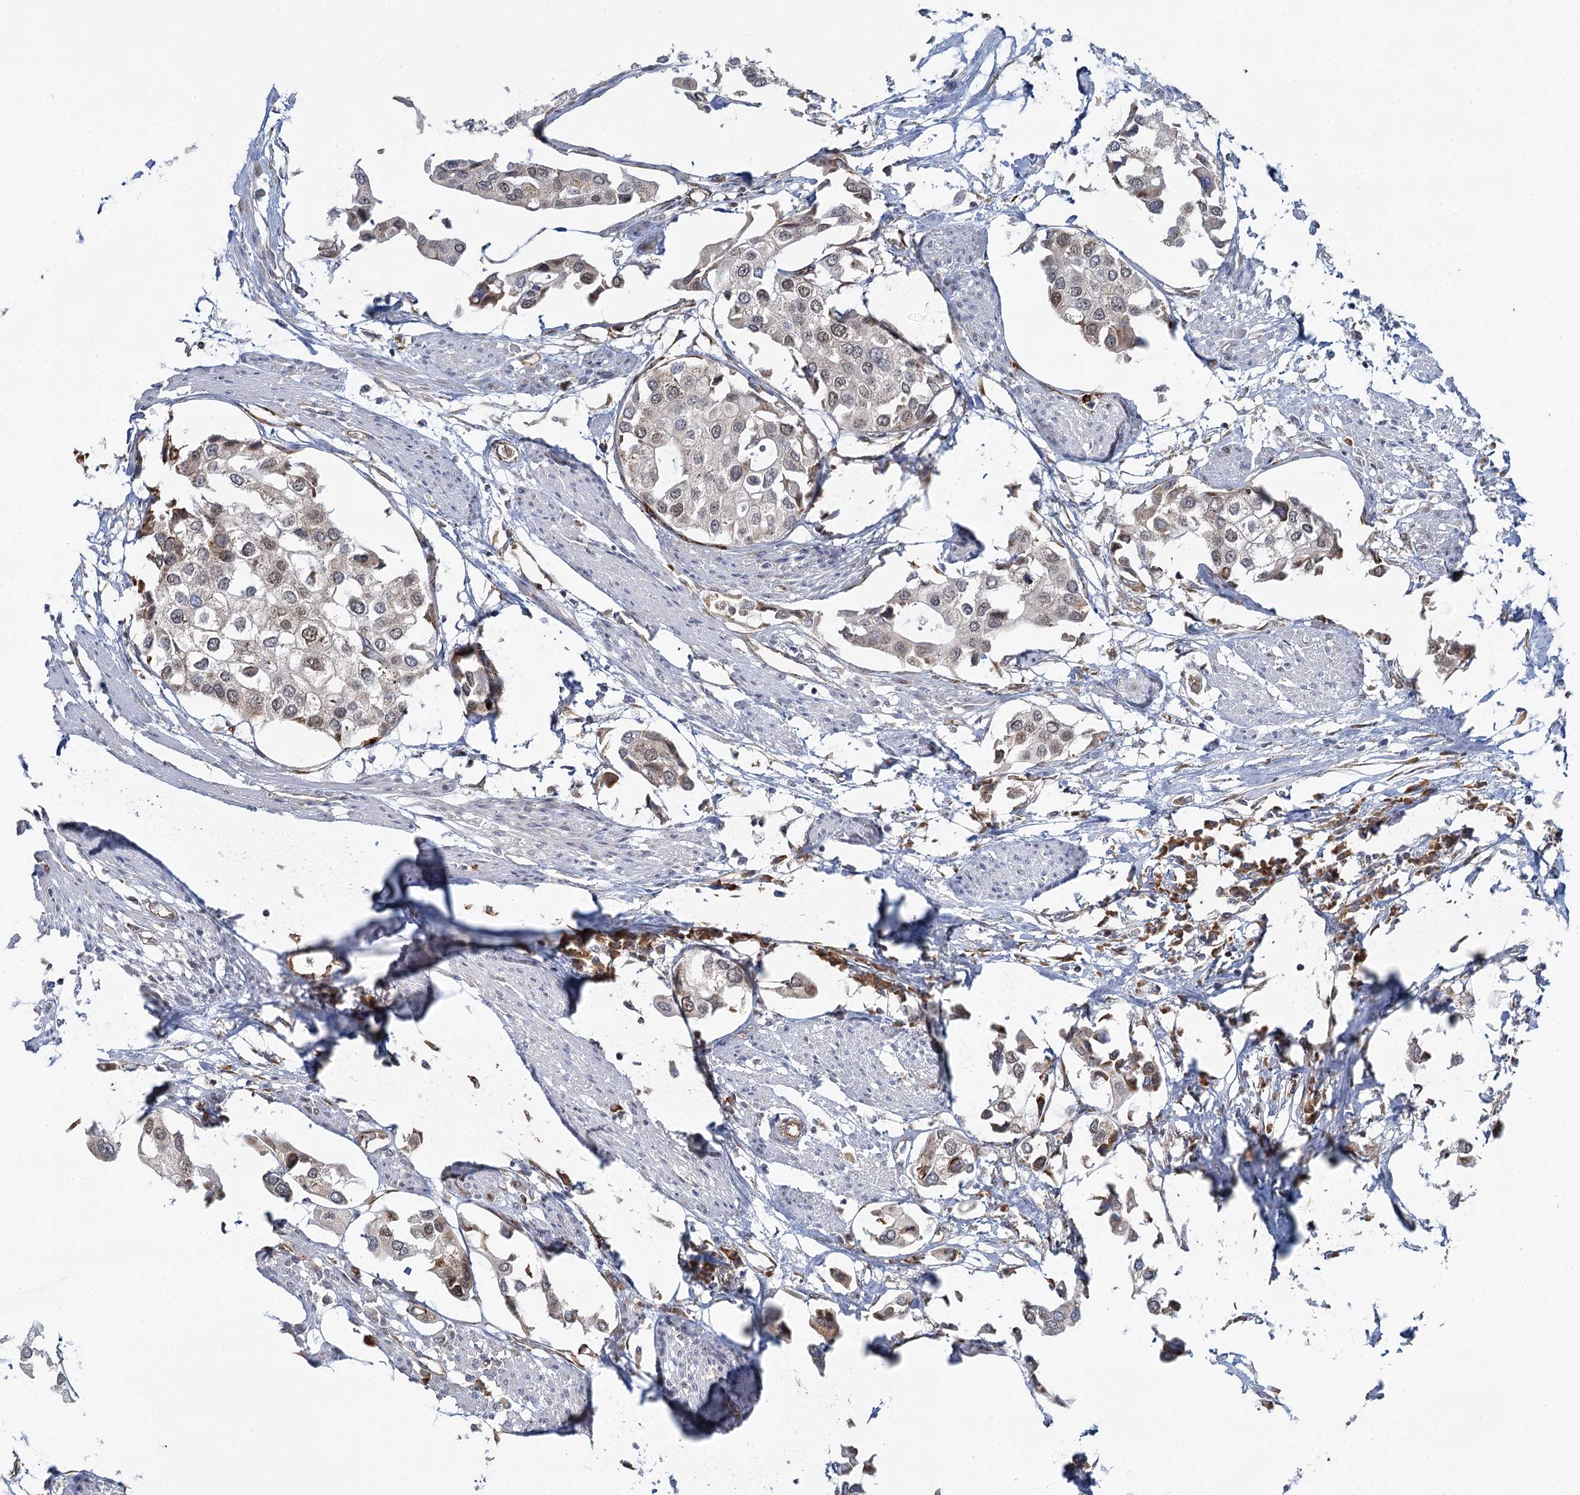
{"staining": {"intensity": "moderate", "quantity": "25%-75%", "location": "nuclear"}, "tissue": "urothelial cancer", "cell_type": "Tumor cells", "image_type": "cancer", "snomed": [{"axis": "morphology", "description": "Urothelial carcinoma, High grade"}, {"axis": "topography", "description": "Urinary bladder"}], "caption": "Immunohistochemical staining of human high-grade urothelial carcinoma exhibits medium levels of moderate nuclear protein positivity in about 25%-75% of tumor cells.", "gene": "GPATCH11", "patient": {"sex": "male", "age": 64}}